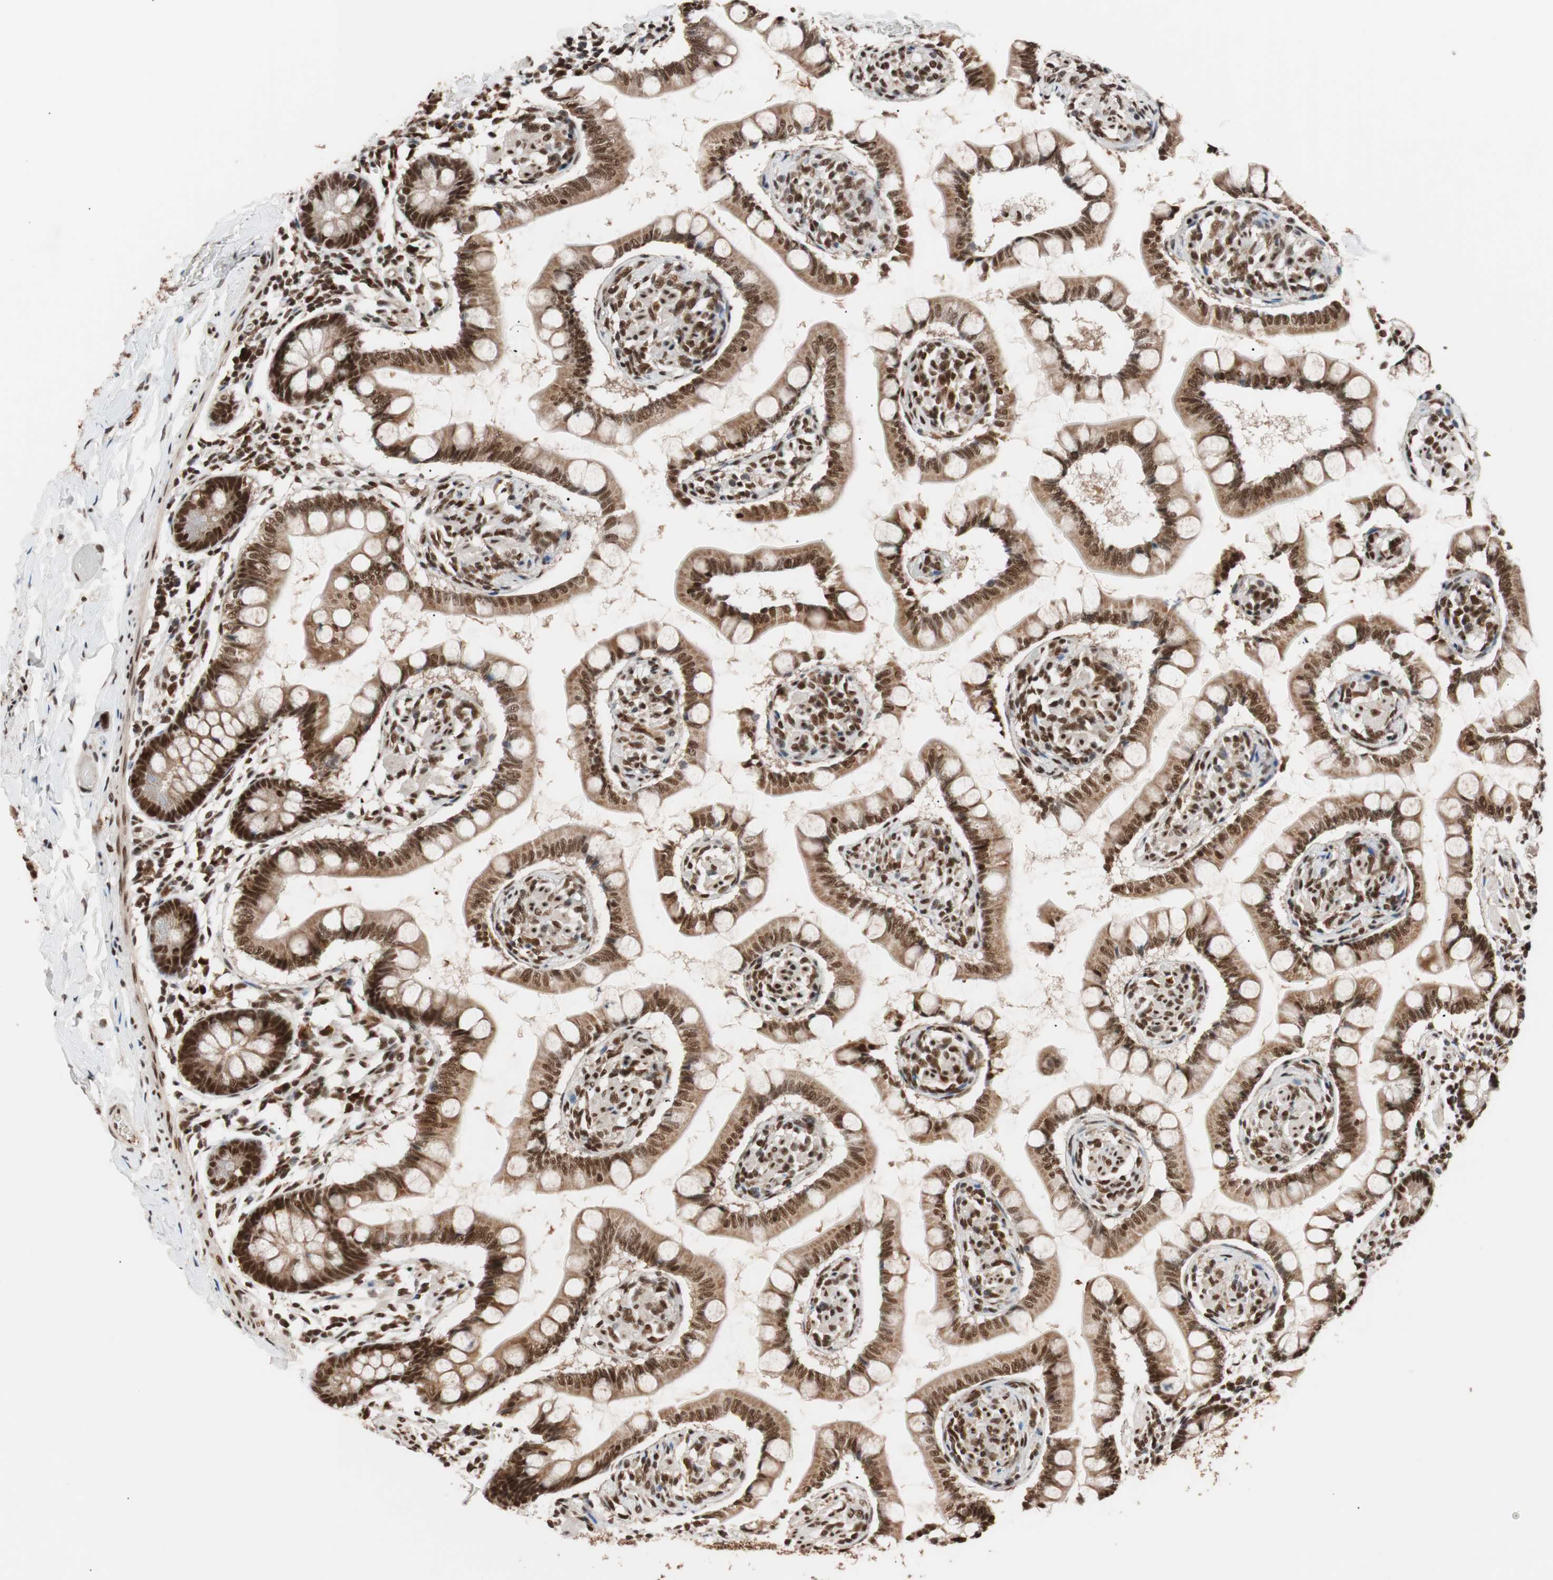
{"staining": {"intensity": "strong", "quantity": ">75%", "location": "cytoplasmic/membranous,nuclear"}, "tissue": "small intestine", "cell_type": "Glandular cells", "image_type": "normal", "snomed": [{"axis": "morphology", "description": "Normal tissue, NOS"}, {"axis": "topography", "description": "Small intestine"}], "caption": "Small intestine stained with DAB (3,3'-diaminobenzidine) immunohistochemistry exhibits high levels of strong cytoplasmic/membranous,nuclear expression in approximately >75% of glandular cells. (DAB IHC with brightfield microscopy, high magnification).", "gene": "CHAMP1", "patient": {"sex": "male", "age": 41}}